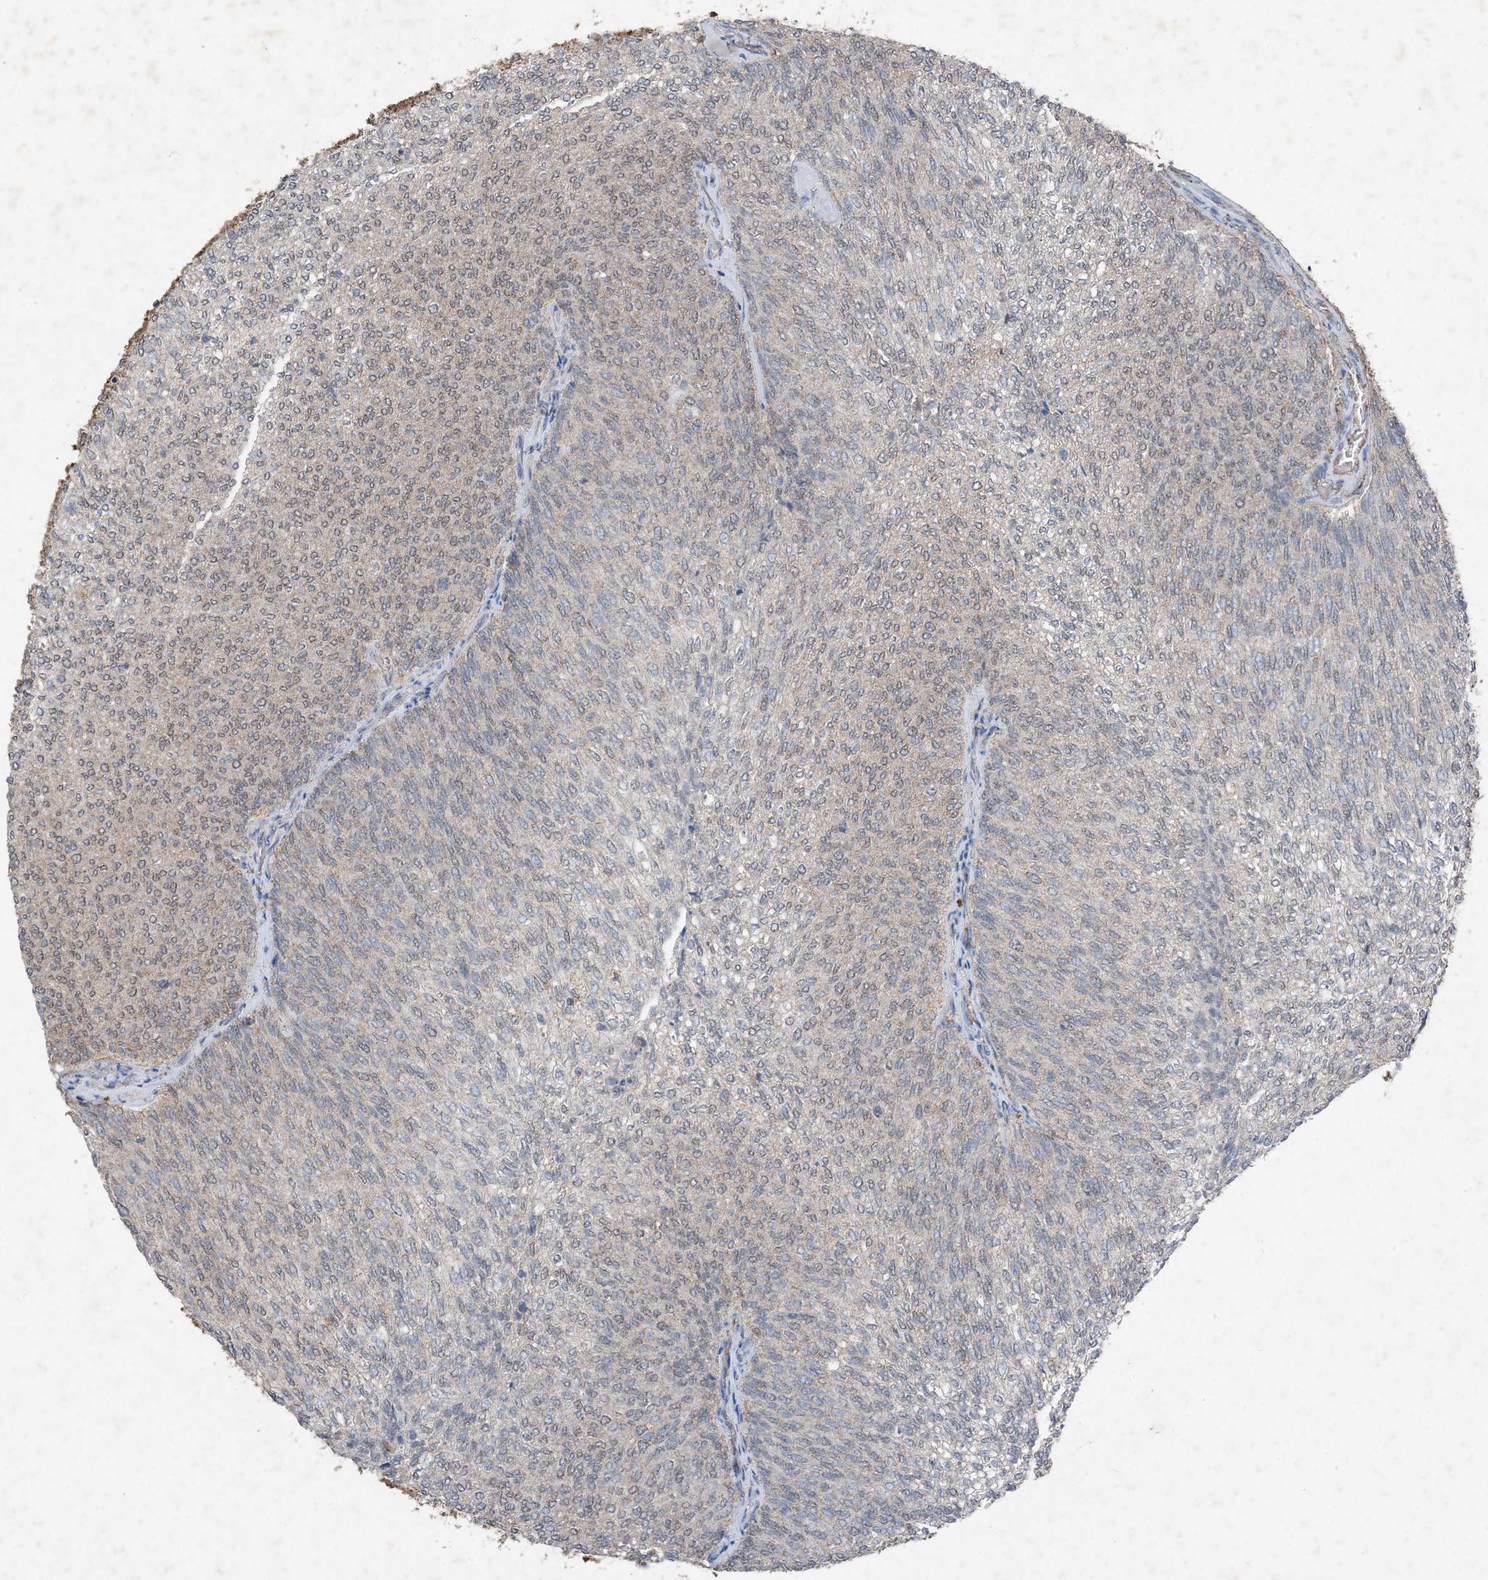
{"staining": {"intensity": "negative", "quantity": "none", "location": "none"}, "tissue": "urothelial cancer", "cell_type": "Tumor cells", "image_type": "cancer", "snomed": [{"axis": "morphology", "description": "Urothelial carcinoma, Low grade"}, {"axis": "topography", "description": "Urinary bladder"}], "caption": "A photomicrograph of human low-grade urothelial carcinoma is negative for staining in tumor cells.", "gene": "FCN3", "patient": {"sex": "female", "age": 79}}